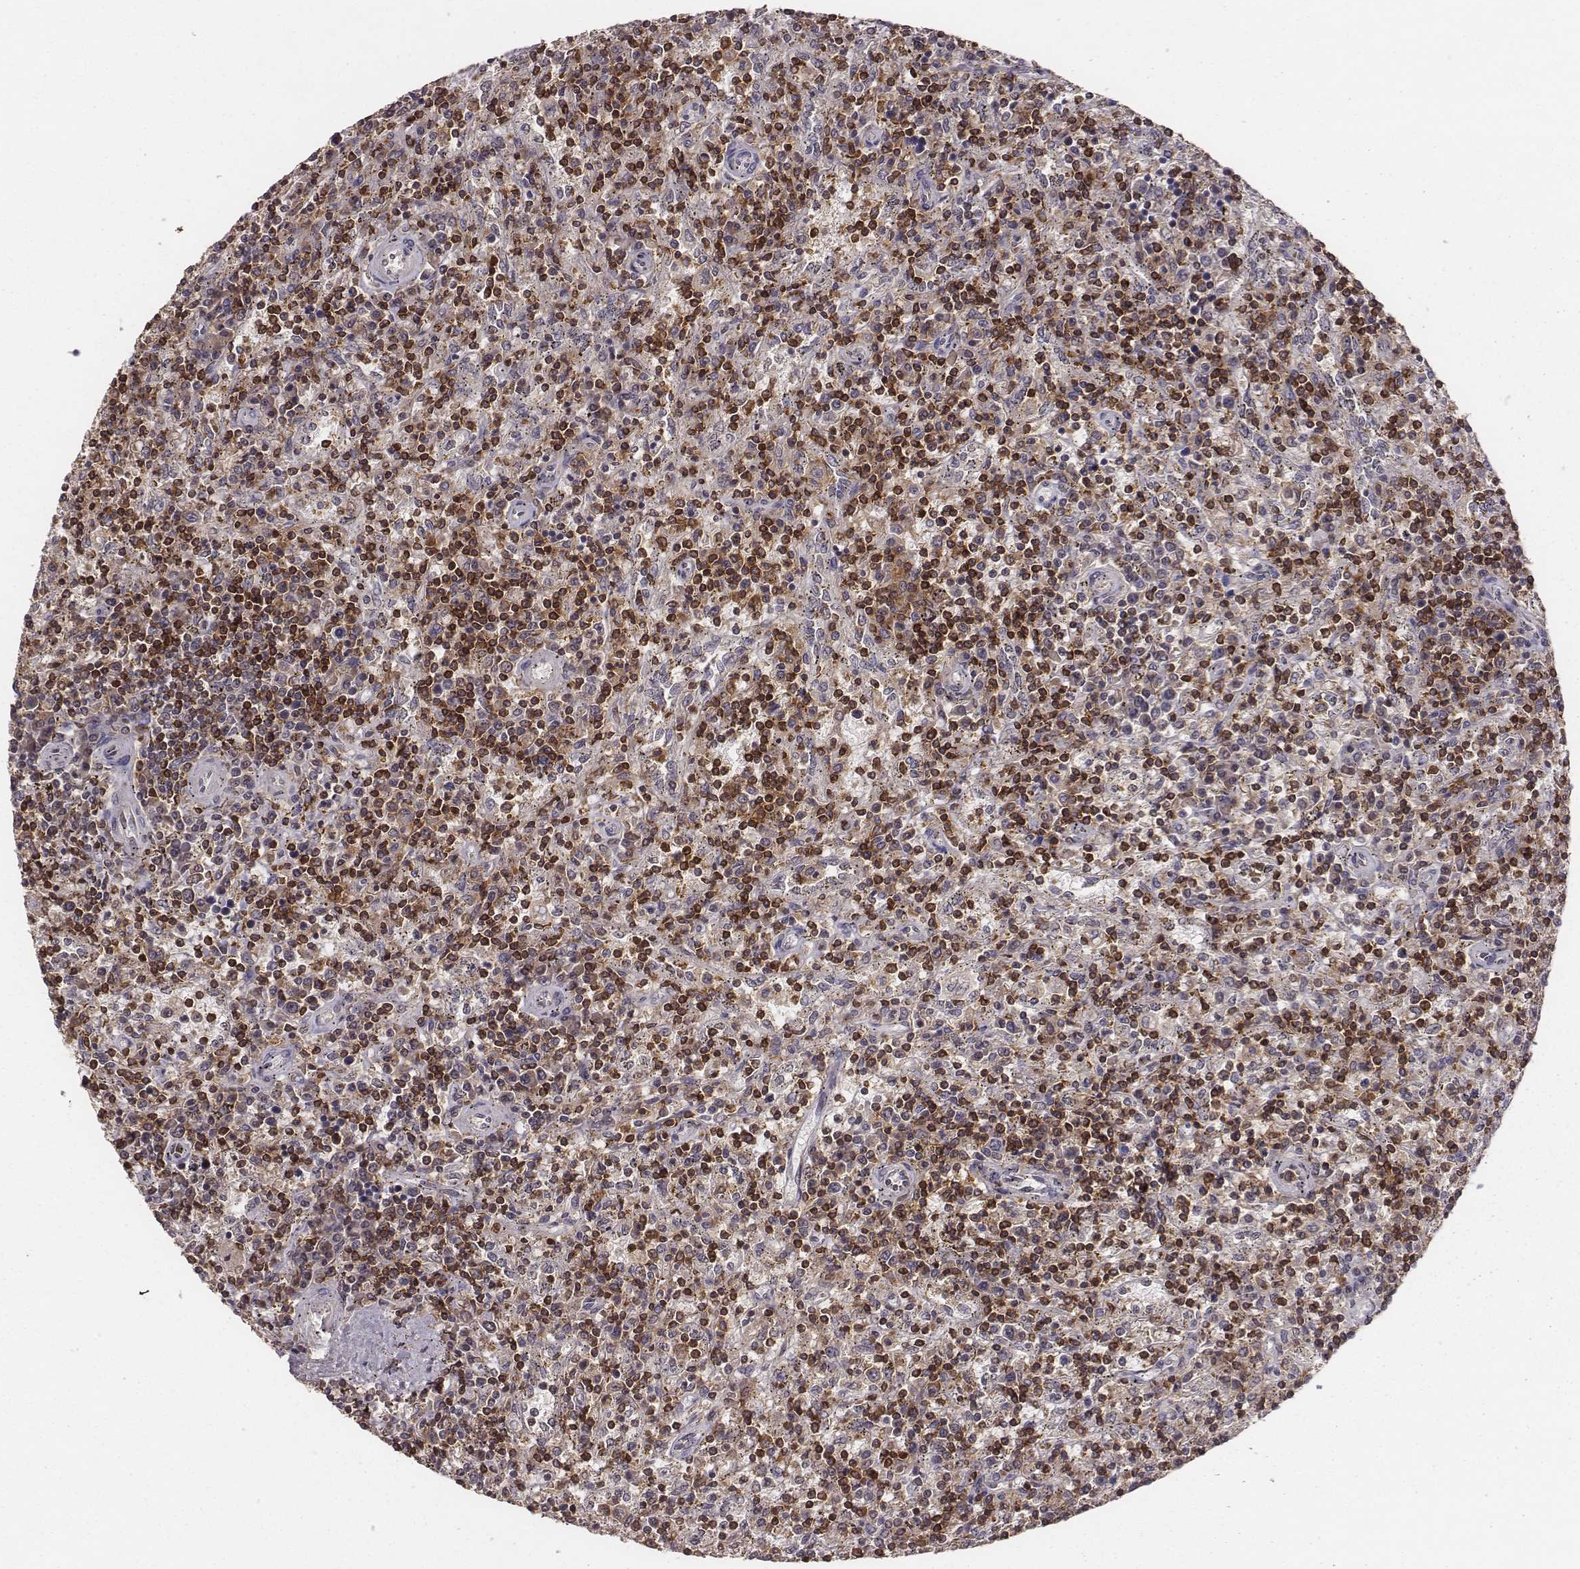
{"staining": {"intensity": "weak", "quantity": "25%-75%", "location": "cytoplasmic/membranous"}, "tissue": "lymphoma", "cell_type": "Tumor cells", "image_type": "cancer", "snomed": [{"axis": "morphology", "description": "Malignant lymphoma, non-Hodgkin's type, Low grade"}, {"axis": "topography", "description": "Spleen"}], "caption": "Immunohistochemistry (IHC) histopathology image of neoplastic tissue: human lymphoma stained using immunohistochemistry exhibits low levels of weak protein expression localized specifically in the cytoplasmic/membranous of tumor cells, appearing as a cytoplasmic/membranous brown color.", "gene": "PILRA", "patient": {"sex": "male", "age": 62}}